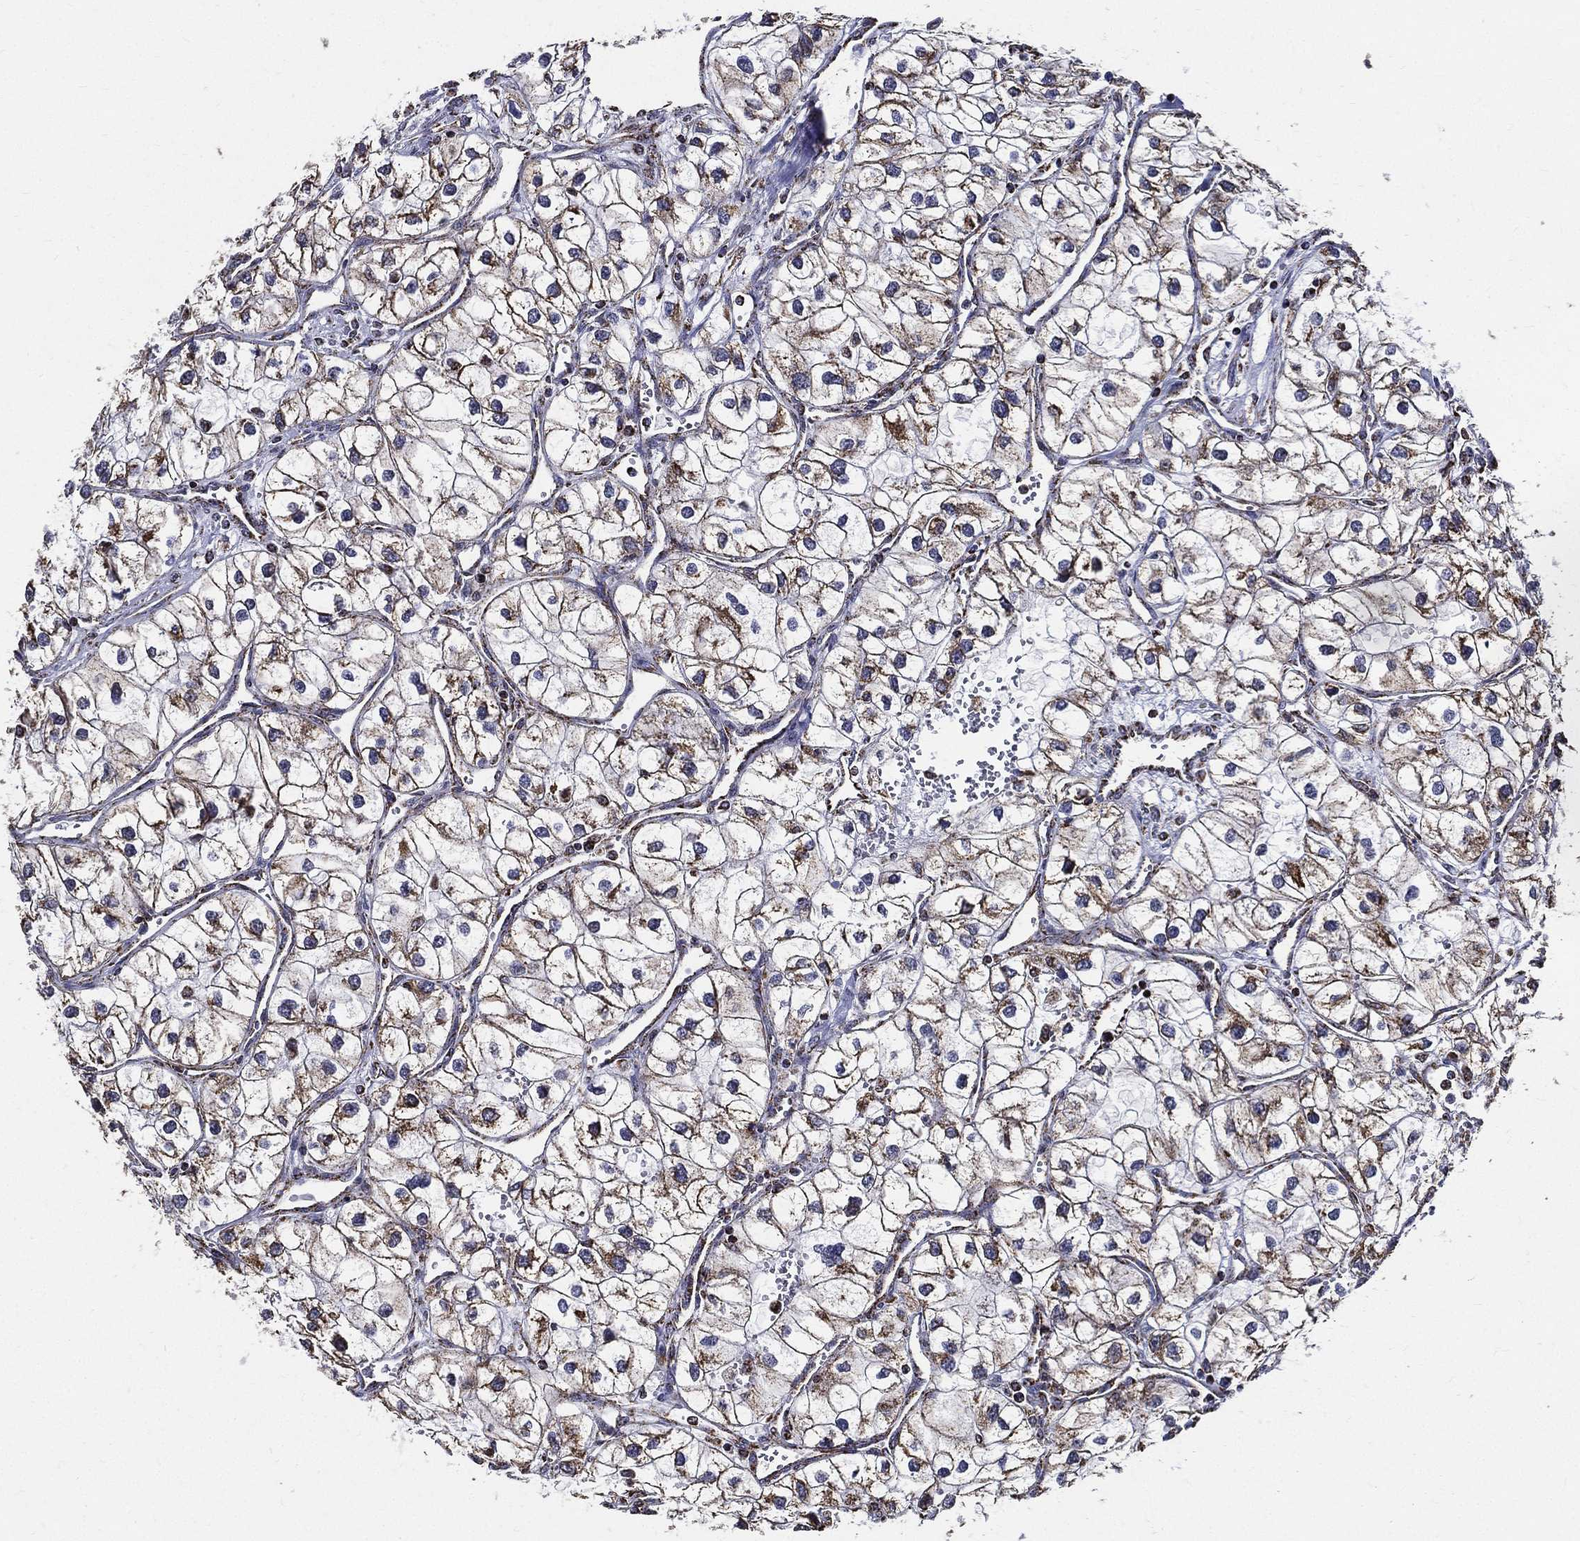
{"staining": {"intensity": "moderate", "quantity": "<25%", "location": "cytoplasmic/membranous"}, "tissue": "renal cancer", "cell_type": "Tumor cells", "image_type": "cancer", "snomed": [{"axis": "morphology", "description": "Adenocarcinoma, NOS"}, {"axis": "topography", "description": "Kidney"}], "caption": "The photomicrograph reveals a brown stain indicating the presence of a protein in the cytoplasmic/membranous of tumor cells in renal adenocarcinoma.", "gene": "NDUFAB1", "patient": {"sex": "male", "age": 59}}